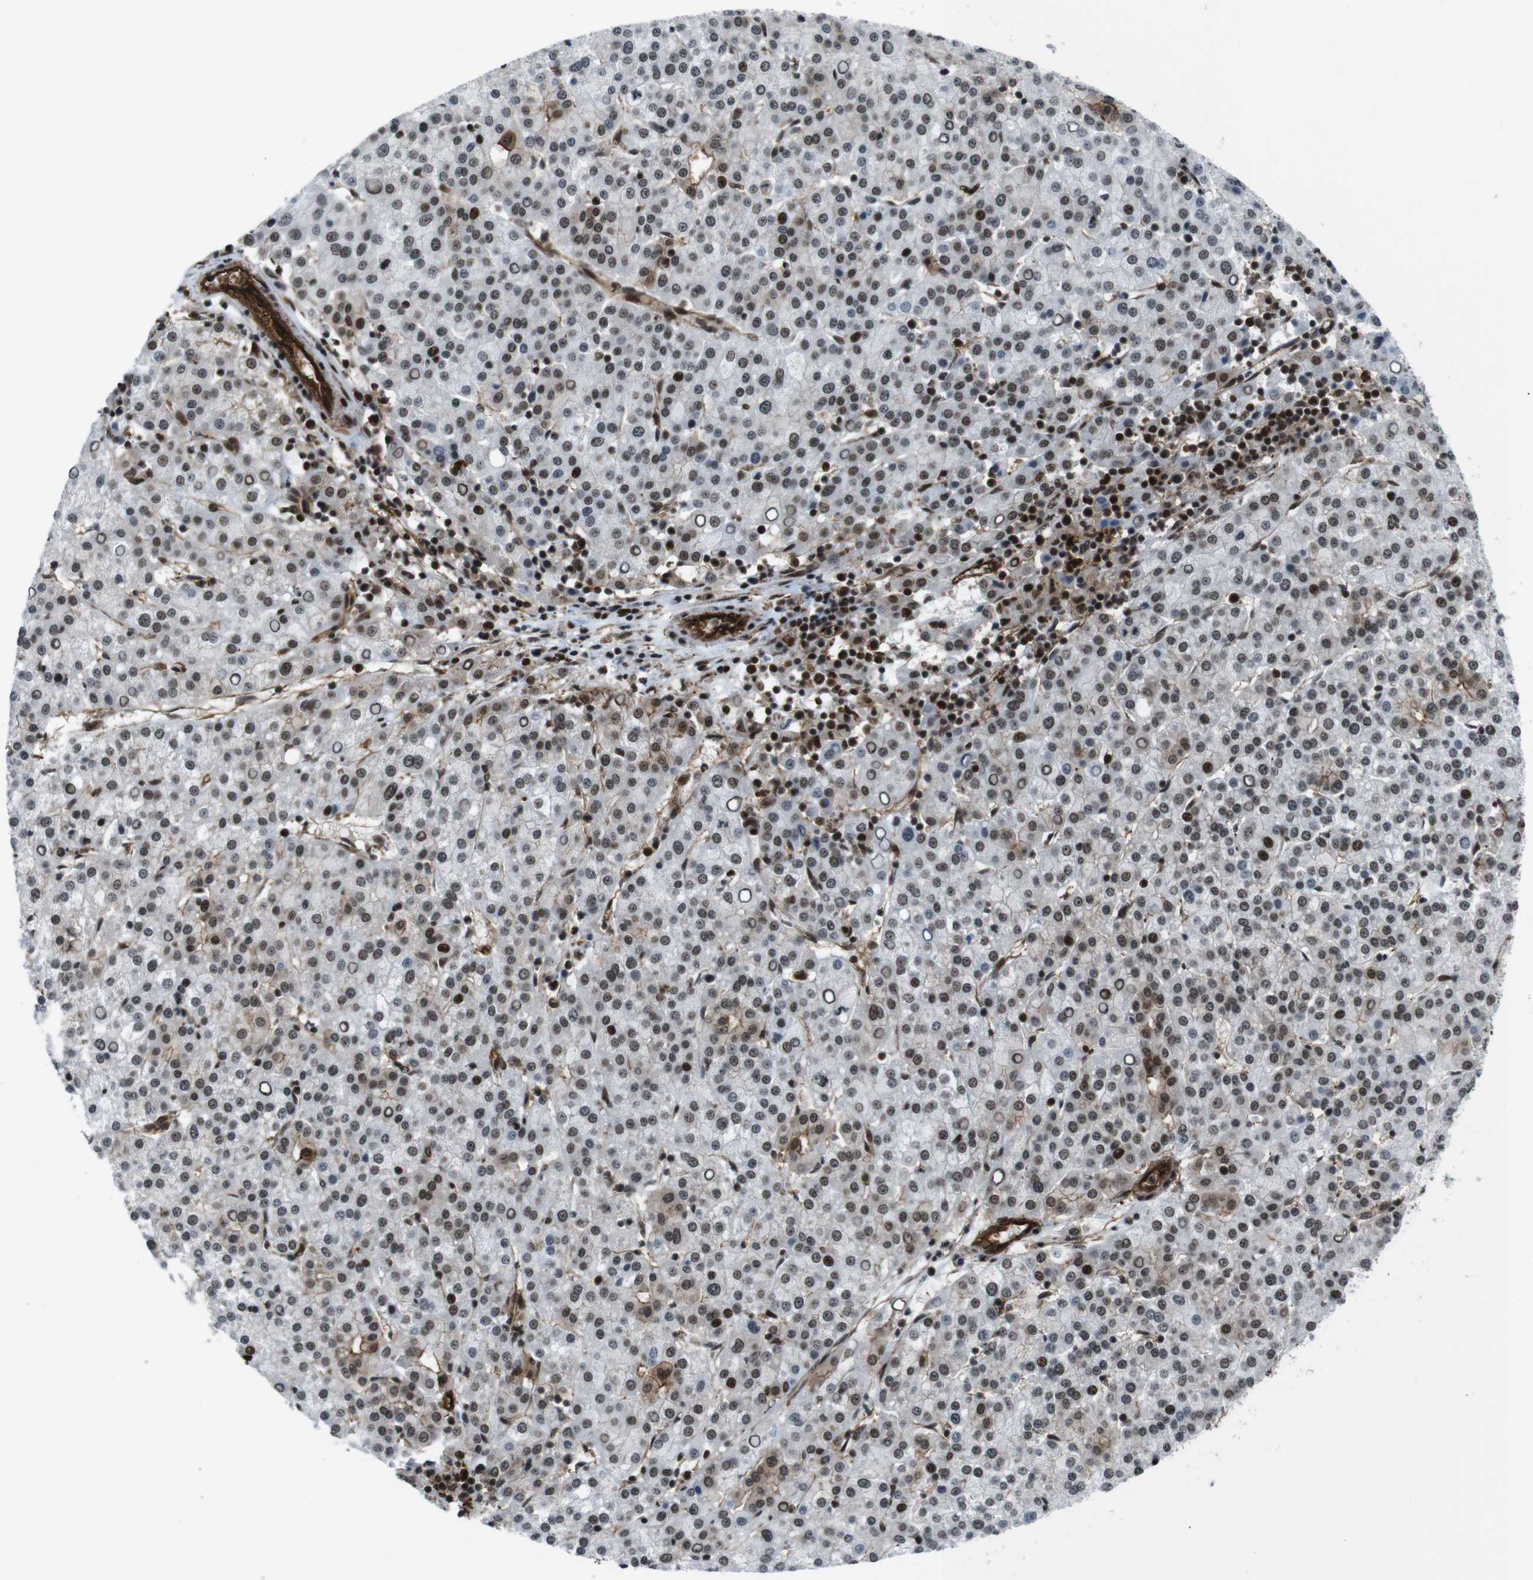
{"staining": {"intensity": "moderate", "quantity": ">75%", "location": "nuclear"}, "tissue": "liver cancer", "cell_type": "Tumor cells", "image_type": "cancer", "snomed": [{"axis": "morphology", "description": "Carcinoma, Hepatocellular, NOS"}, {"axis": "topography", "description": "Liver"}], "caption": "Human liver hepatocellular carcinoma stained with a protein marker reveals moderate staining in tumor cells.", "gene": "HNRNPU", "patient": {"sex": "female", "age": 58}}